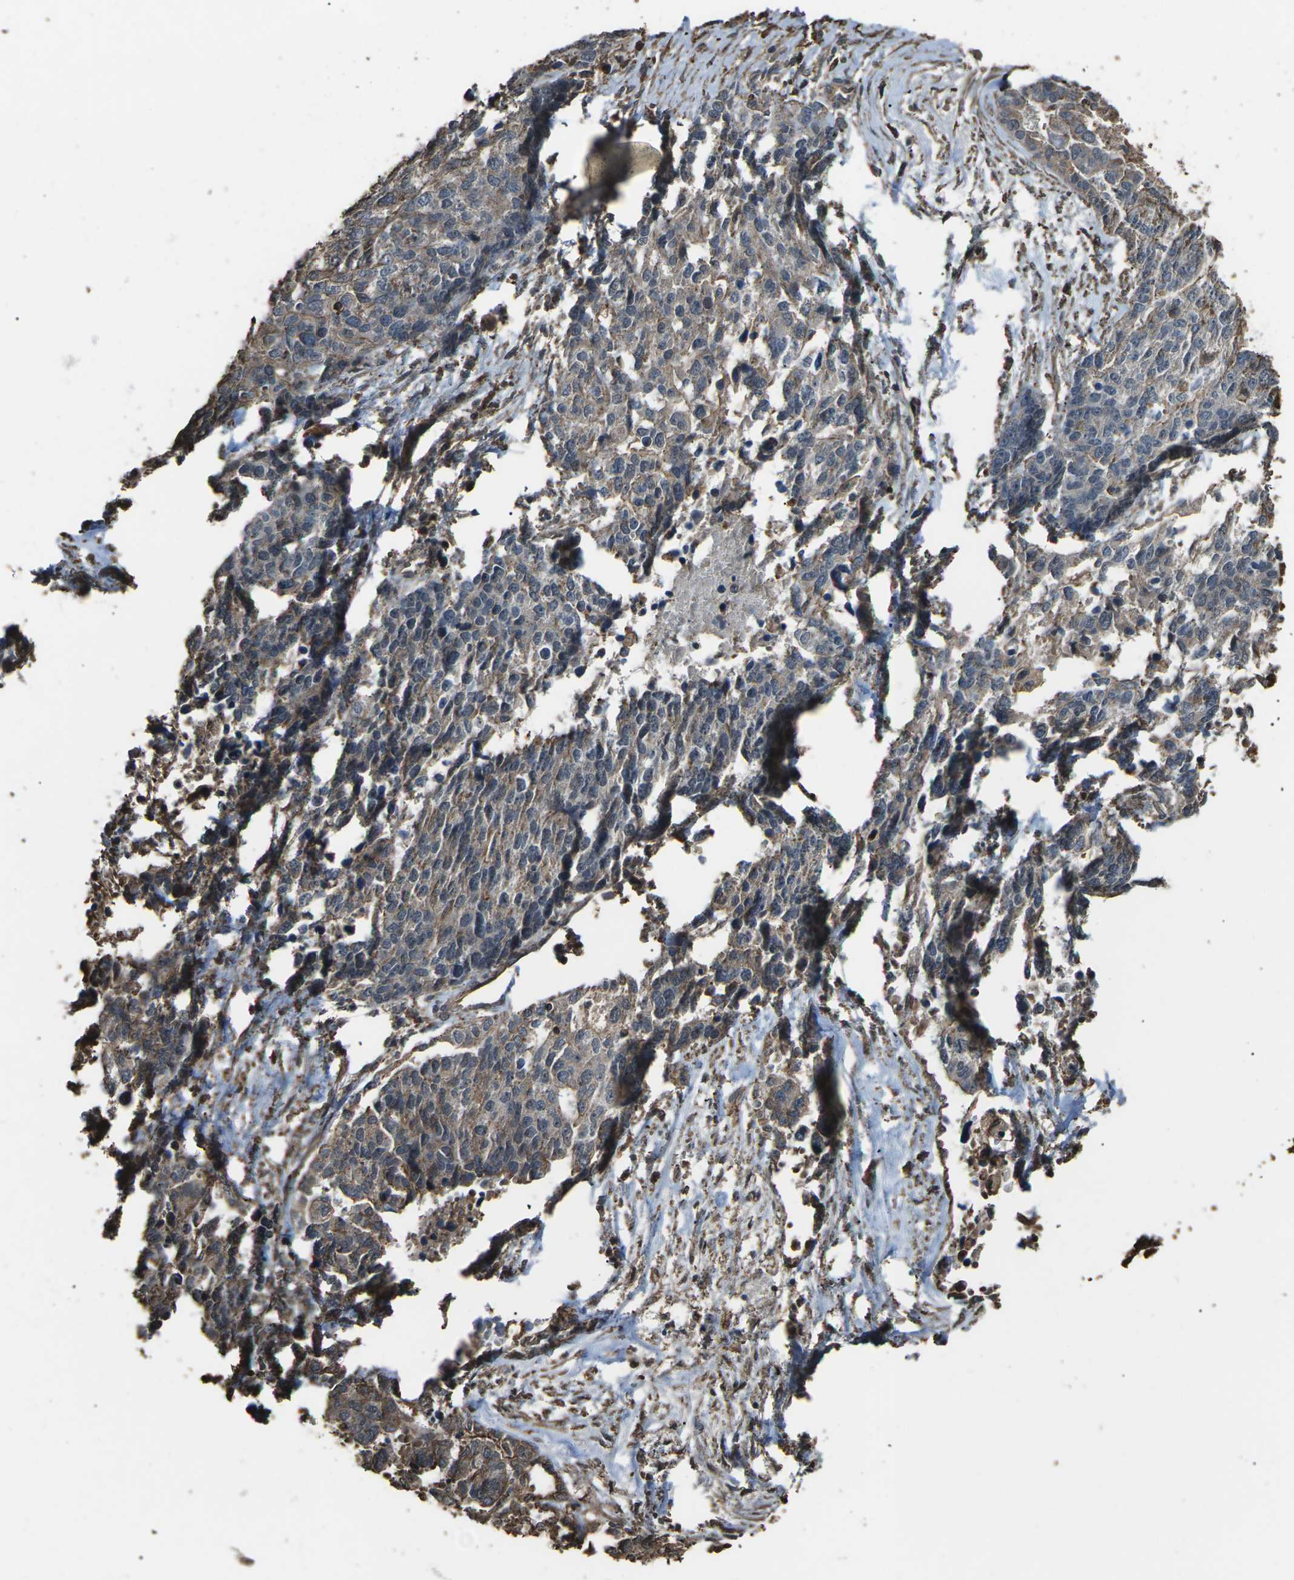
{"staining": {"intensity": "weak", "quantity": ">75%", "location": "cytoplasmic/membranous"}, "tissue": "ovarian cancer", "cell_type": "Tumor cells", "image_type": "cancer", "snomed": [{"axis": "morphology", "description": "Cystadenocarcinoma, serous, NOS"}, {"axis": "topography", "description": "Ovary"}], "caption": "Approximately >75% of tumor cells in human ovarian cancer reveal weak cytoplasmic/membranous protein expression as visualized by brown immunohistochemical staining.", "gene": "DHPS", "patient": {"sex": "female", "age": 44}}